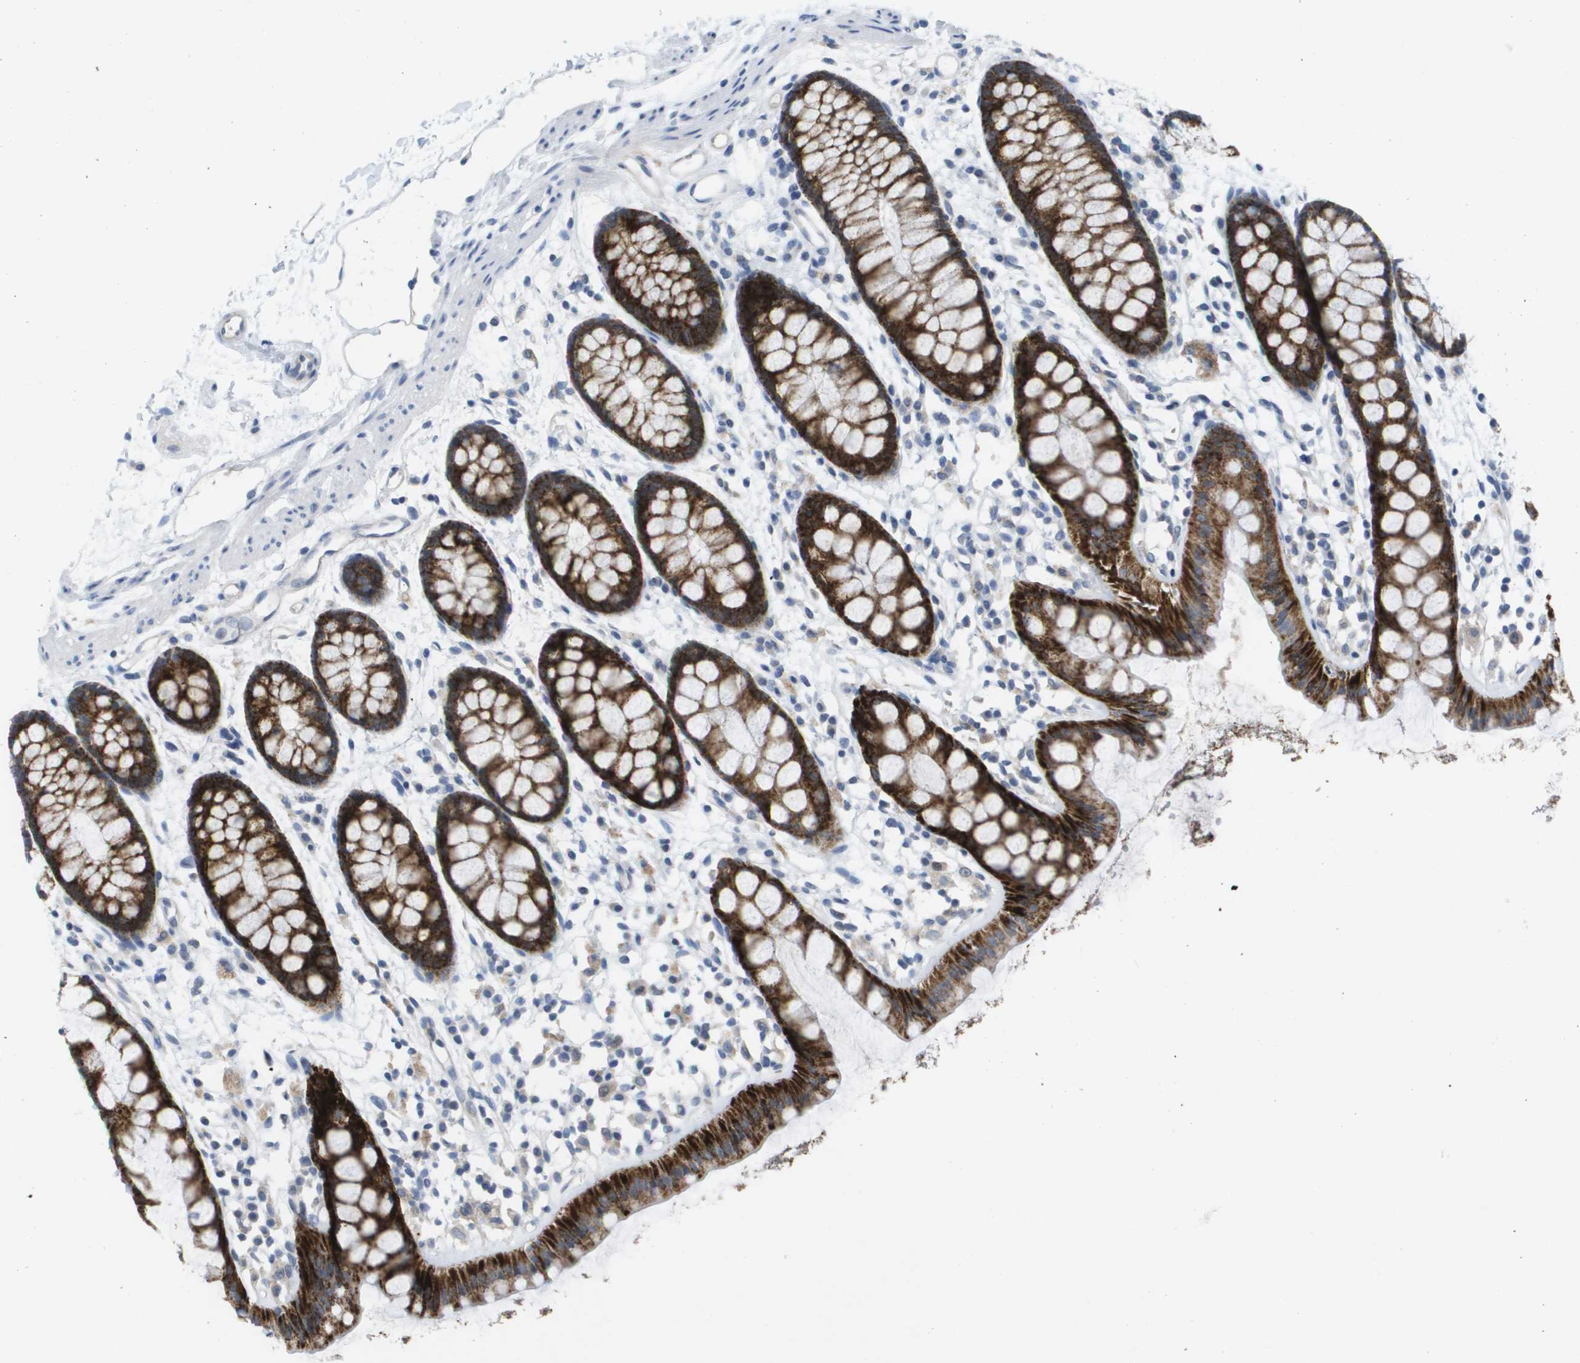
{"staining": {"intensity": "strong", "quantity": ">75%", "location": "cytoplasmic/membranous"}, "tissue": "rectum", "cell_type": "Glandular cells", "image_type": "normal", "snomed": [{"axis": "morphology", "description": "Normal tissue, NOS"}, {"axis": "topography", "description": "Rectum"}], "caption": "The image displays immunohistochemical staining of benign rectum. There is strong cytoplasmic/membranous positivity is seen in about >75% of glandular cells. (DAB IHC with brightfield microscopy, high magnification).", "gene": "PDE4A", "patient": {"sex": "female", "age": 66}}